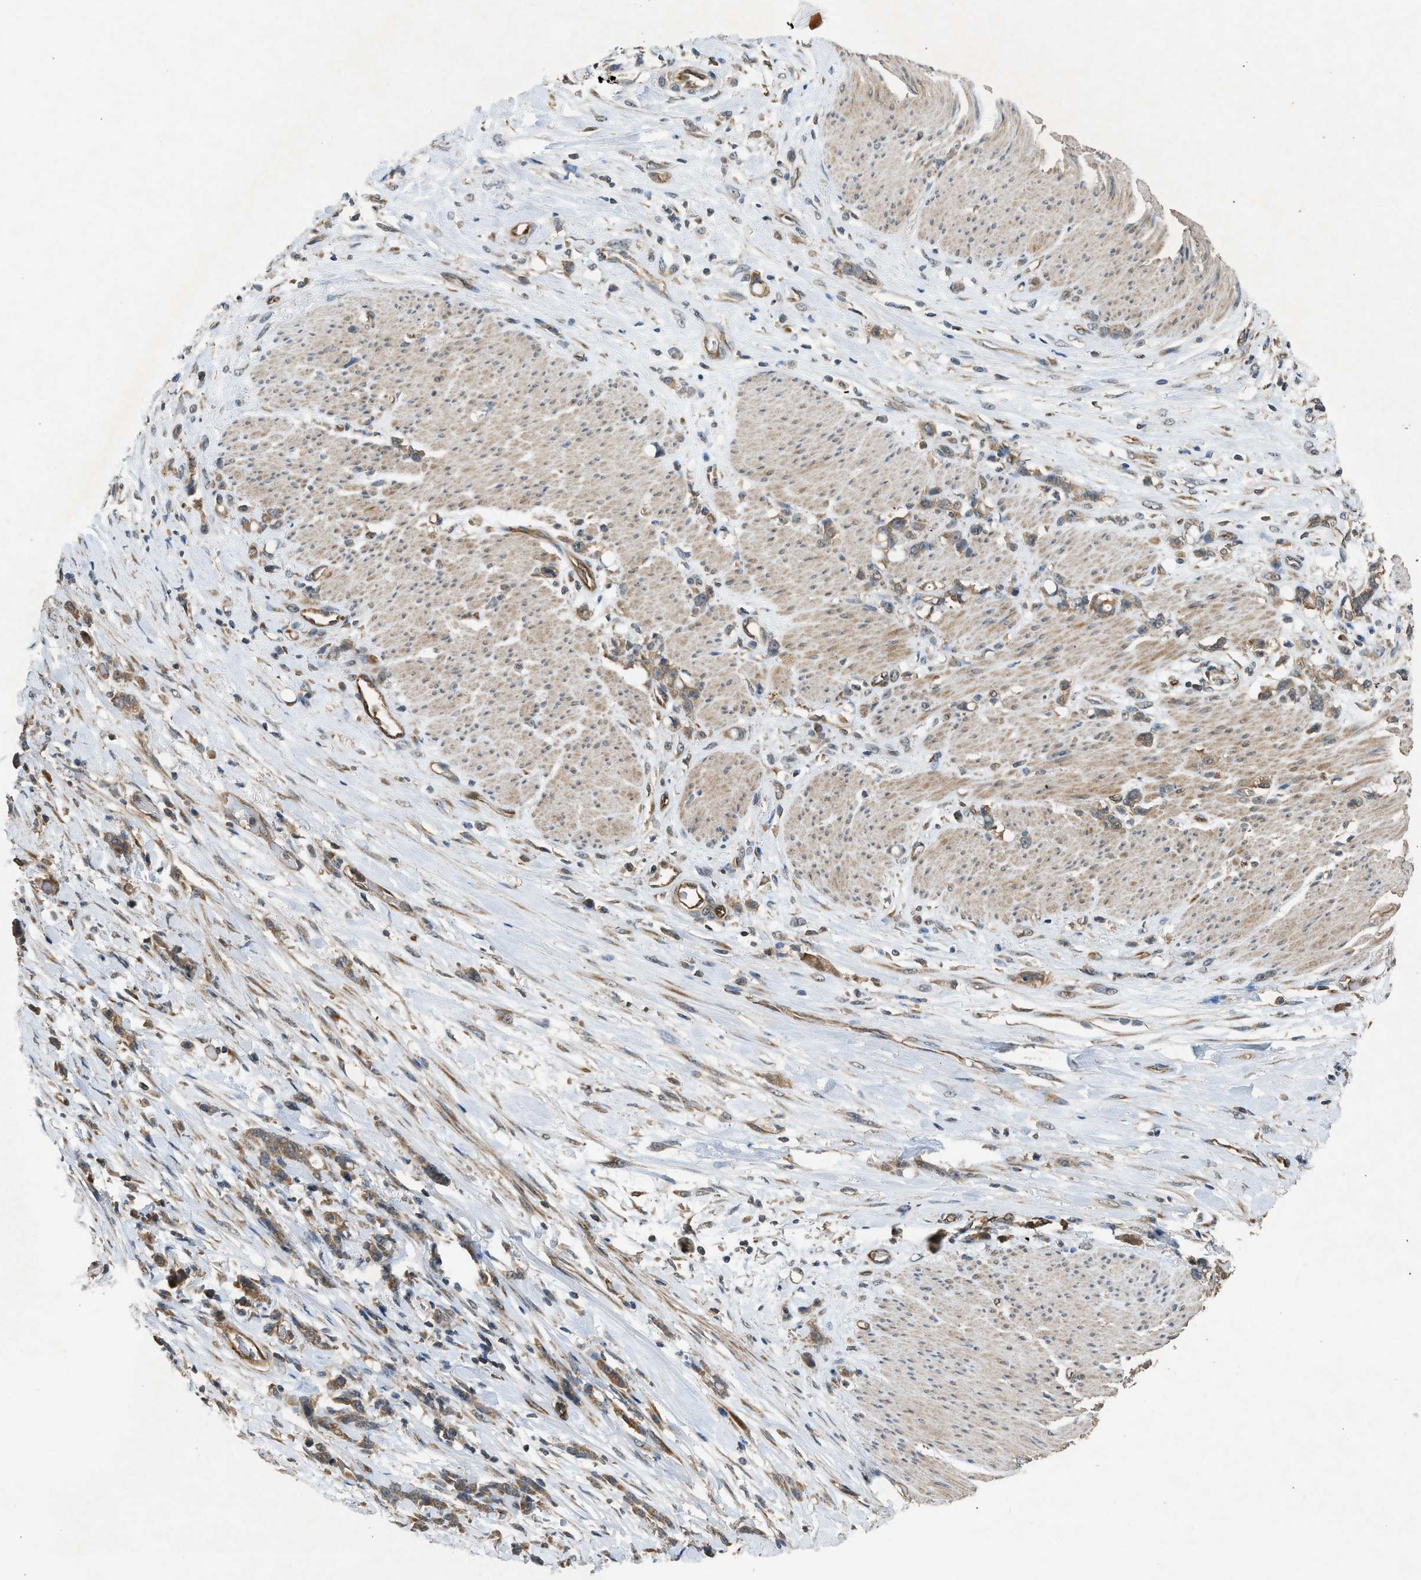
{"staining": {"intensity": "moderate", "quantity": ">75%", "location": "cytoplasmic/membranous"}, "tissue": "stomach cancer", "cell_type": "Tumor cells", "image_type": "cancer", "snomed": [{"axis": "morphology", "description": "Adenocarcinoma, NOS"}, {"axis": "topography", "description": "Stomach, lower"}], "caption": "An image of human adenocarcinoma (stomach) stained for a protein exhibits moderate cytoplasmic/membranous brown staining in tumor cells.", "gene": "HIP1R", "patient": {"sex": "male", "age": 88}}